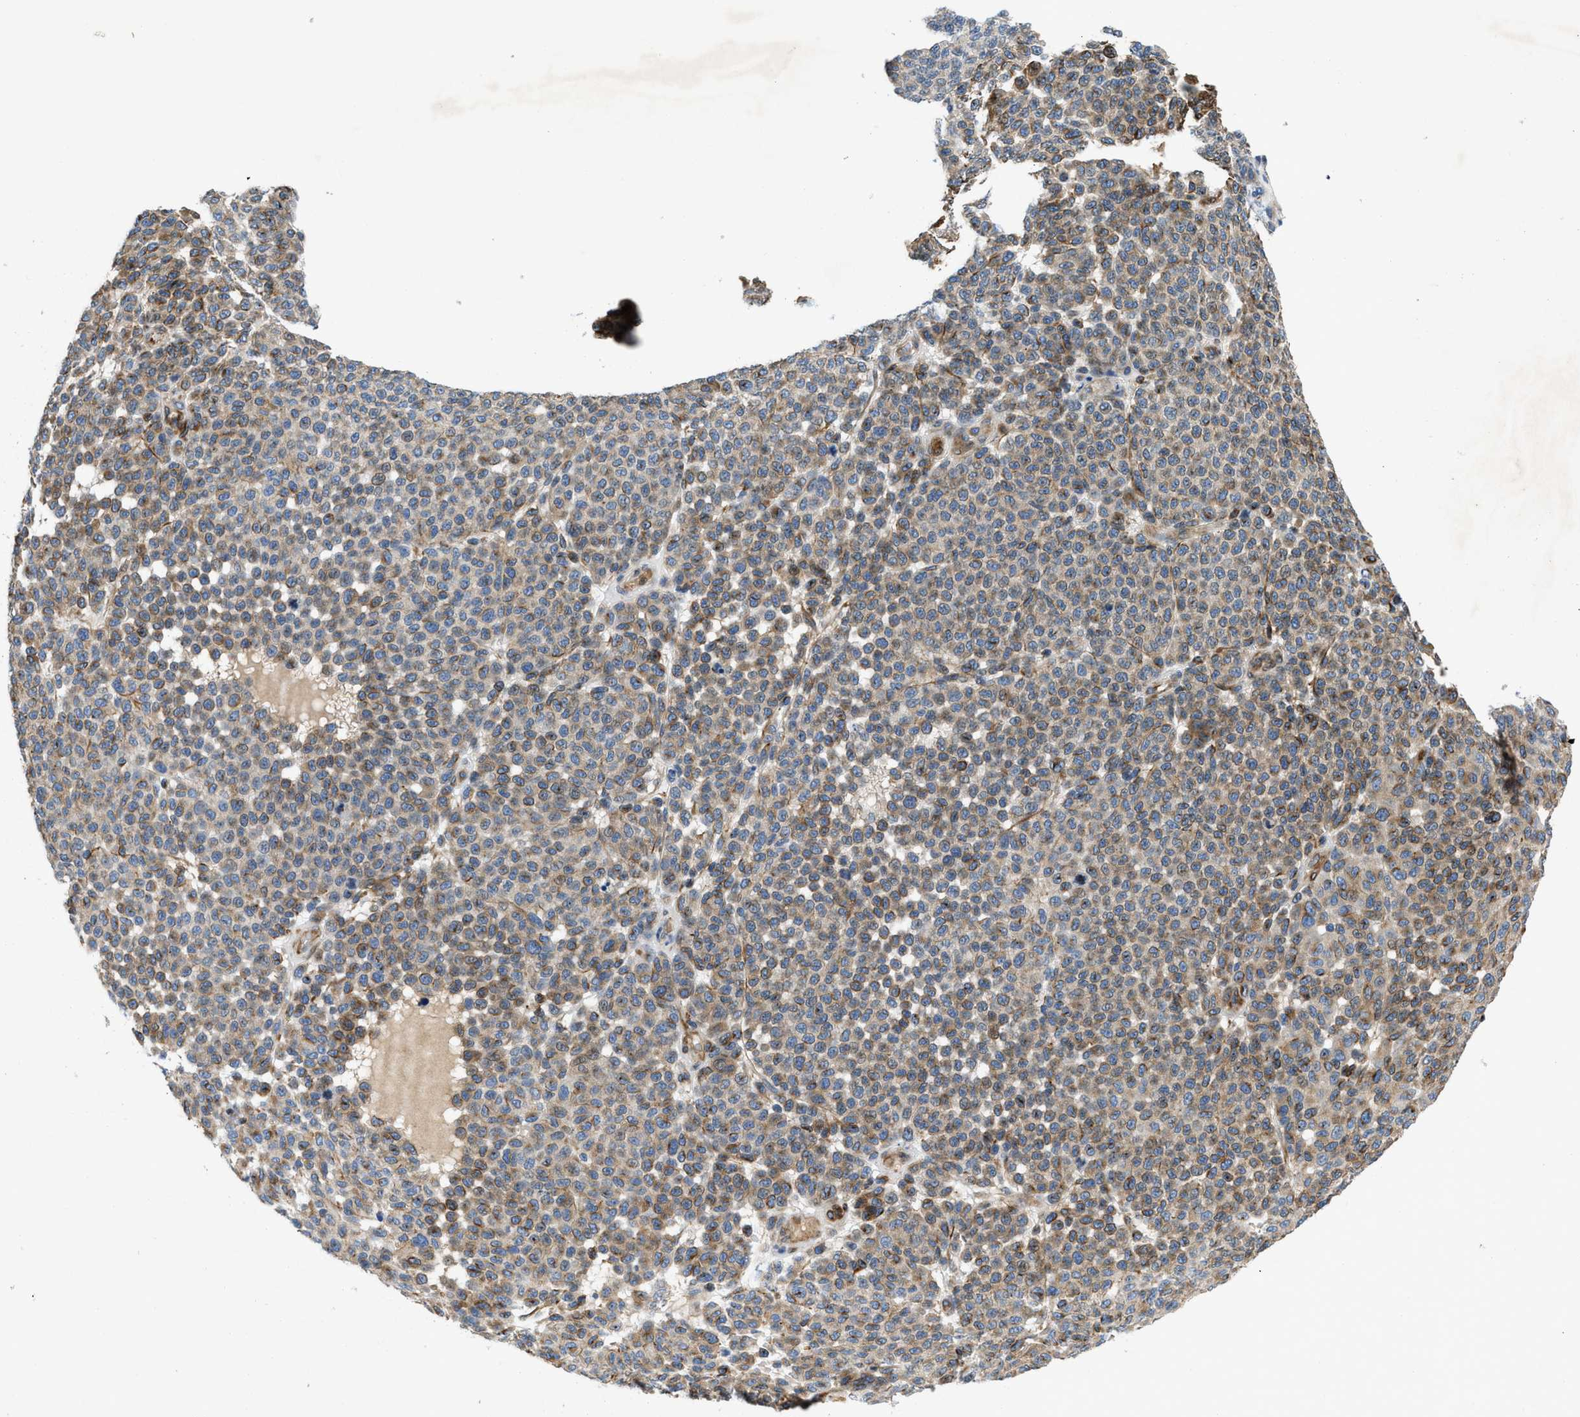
{"staining": {"intensity": "moderate", "quantity": ">75%", "location": "cytoplasmic/membranous"}, "tissue": "melanoma", "cell_type": "Tumor cells", "image_type": "cancer", "snomed": [{"axis": "morphology", "description": "Malignant melanoma, NOS"}, {"axis": "topography", "description": "Skin"}], "caption": "Immunohistochemical staining of human melanoma shows medium levels of moderate cytoplasmic/membranous protein expression in about >75% of tumor cells.", "gene": "TMEM248", "patient": {"sex": "male", "age": 59}}